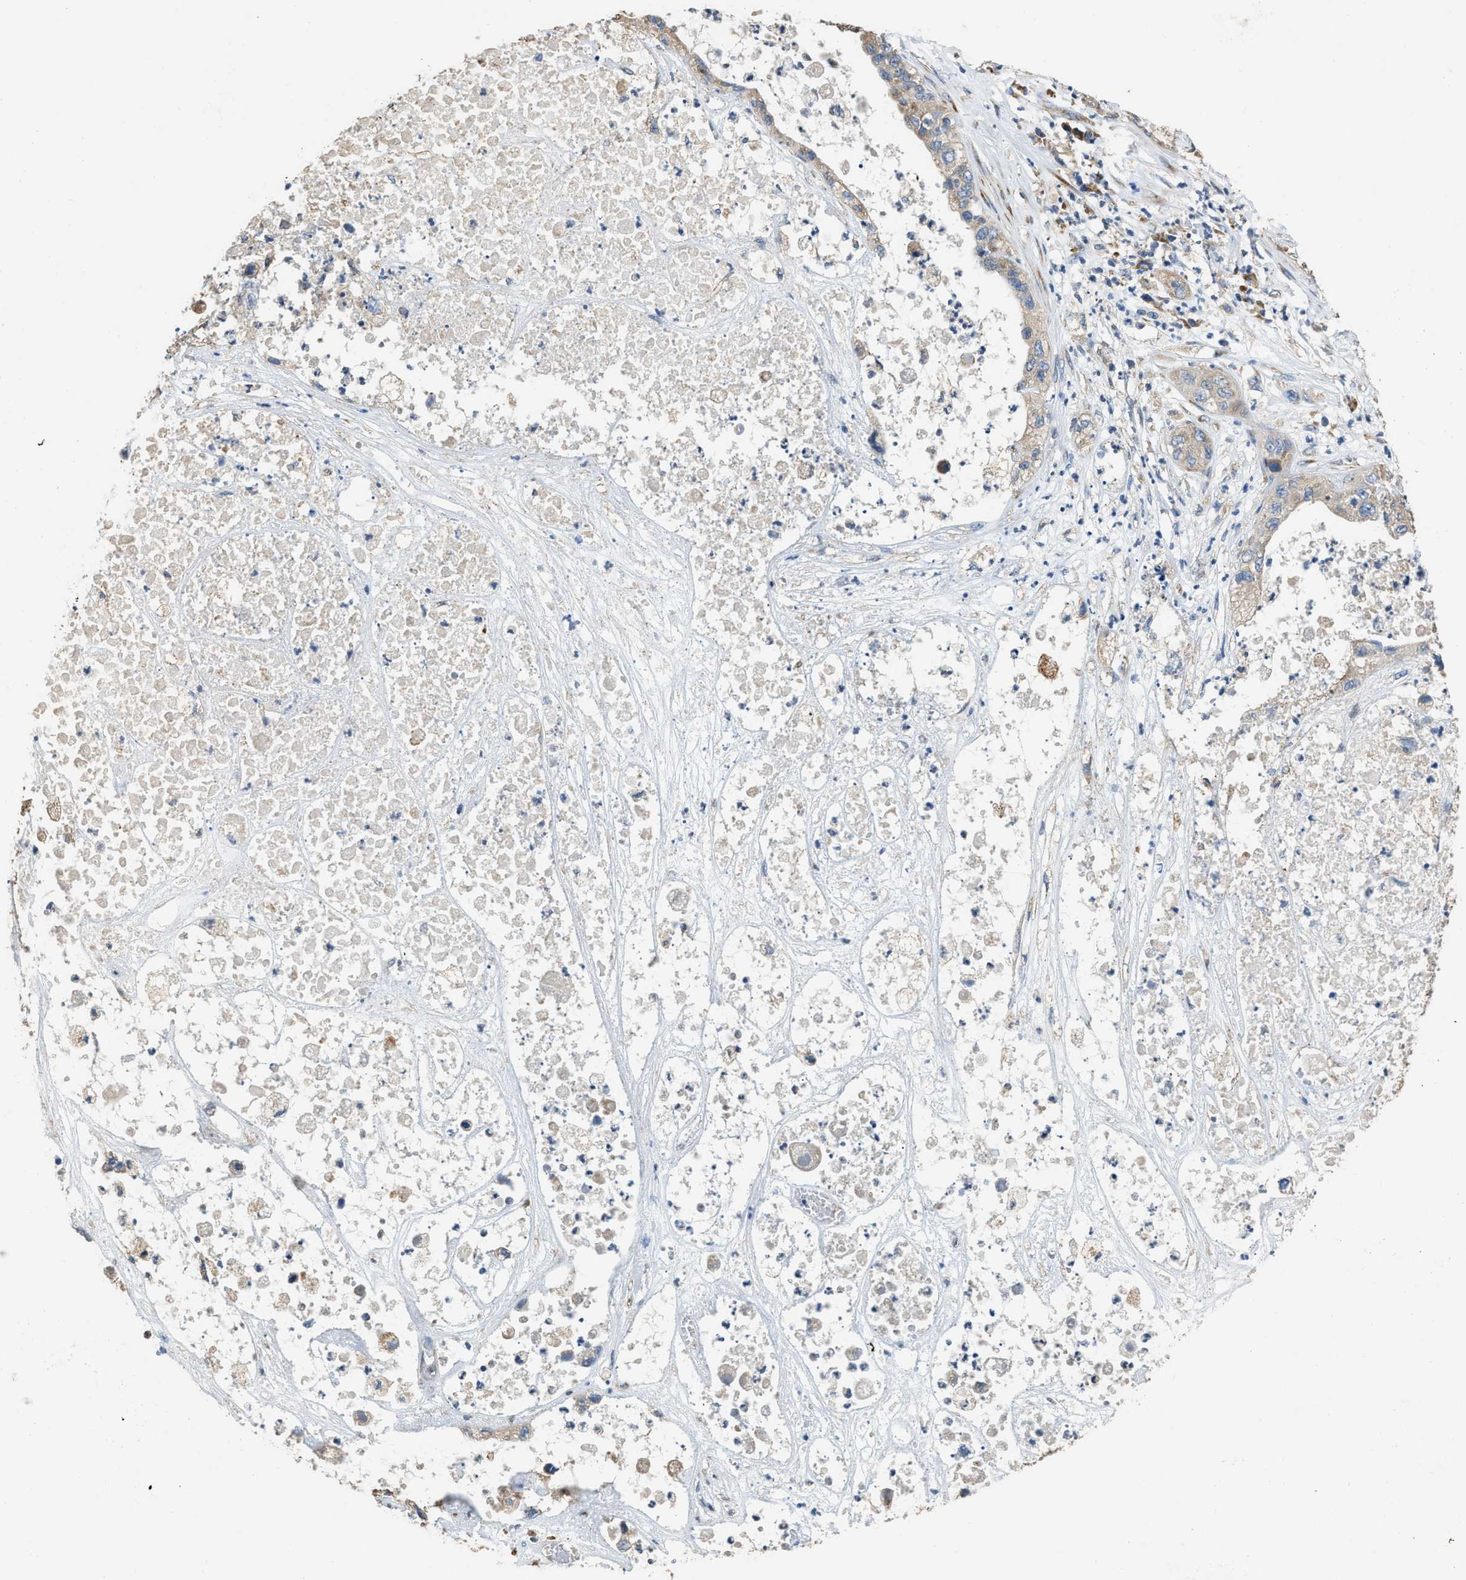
{"staining": {"intensity": "weak", "quantity": ">75%", "location": "cytoplasmic/membranous"}, "tissue": "pancreatic cancer", "cell_type": "Tumor cells", "image_type": "cancer", "snomed": [{"axis": "morphology", "description": "Adenocarcinoma, NOS"}, {"axis": "topography", "description": "Pancreas"}], "caption": "Pancreatic adenocarcinoma stained for a protein (brown) shows weak cytoplasmic/membranous positive staining in about >75% of tumor cells.", "gene": "TMEM150A", "patient": {"sex": "female", "age": 78}}